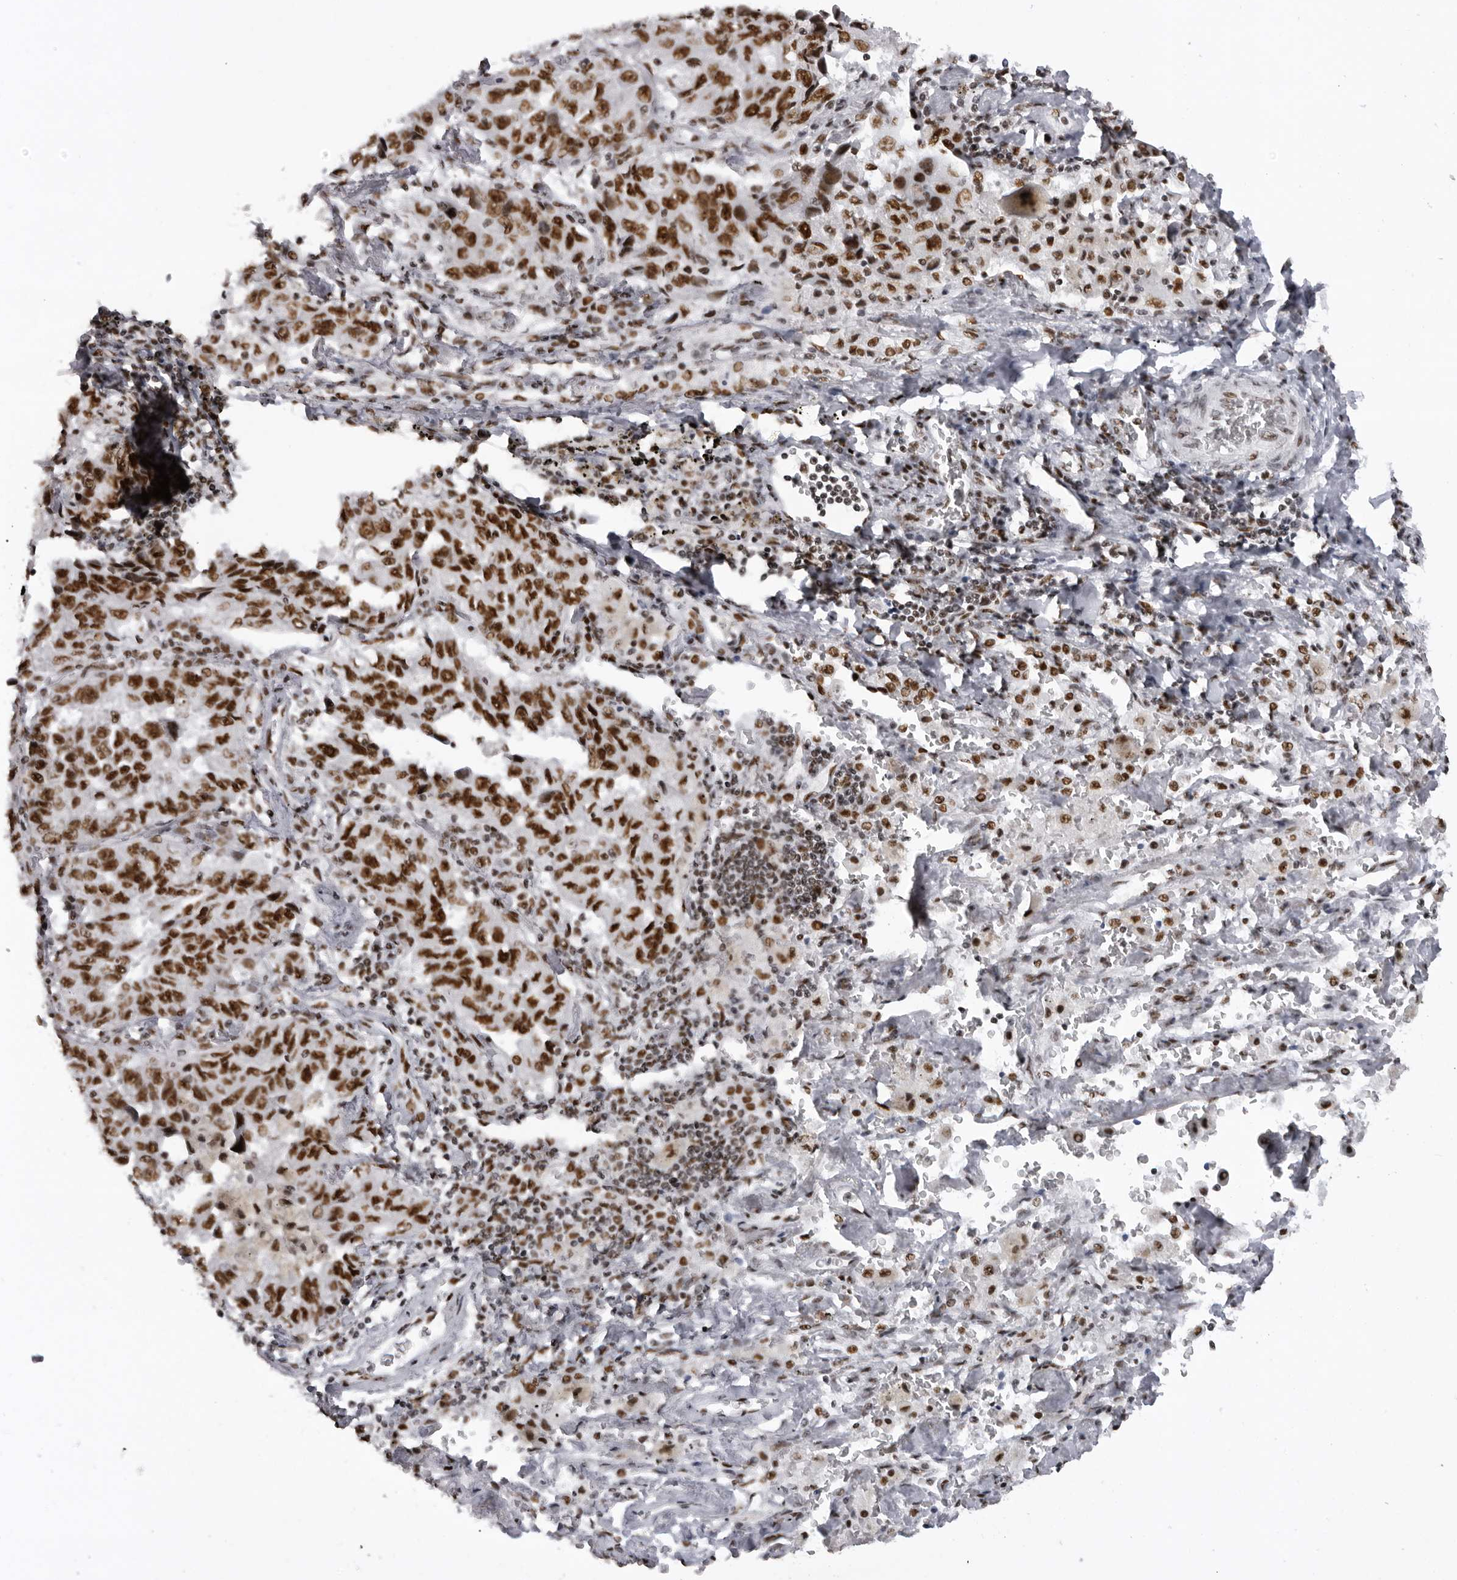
{"staining": {"intensity": "strong", "quantity": ">75%", "location": "nuclear"}, "tissue": "lung cancer", "cell_type": "Tumor cells", "image_type": "cancer", "snomed": [{"axis": "morphology", "description": "Adenocarcinoma, NOS"}, {"axis": "topography", "description": "Lung"}], "caption": "IHC micrograph of lung cancer (adenocarcinoma) stained for a protein (brown), which exhibits high levels of strong nuclear staining in approximately >75% of tumor cells.", "gene": "DHX9", "patient": {"sex": "female", "age": 51}}